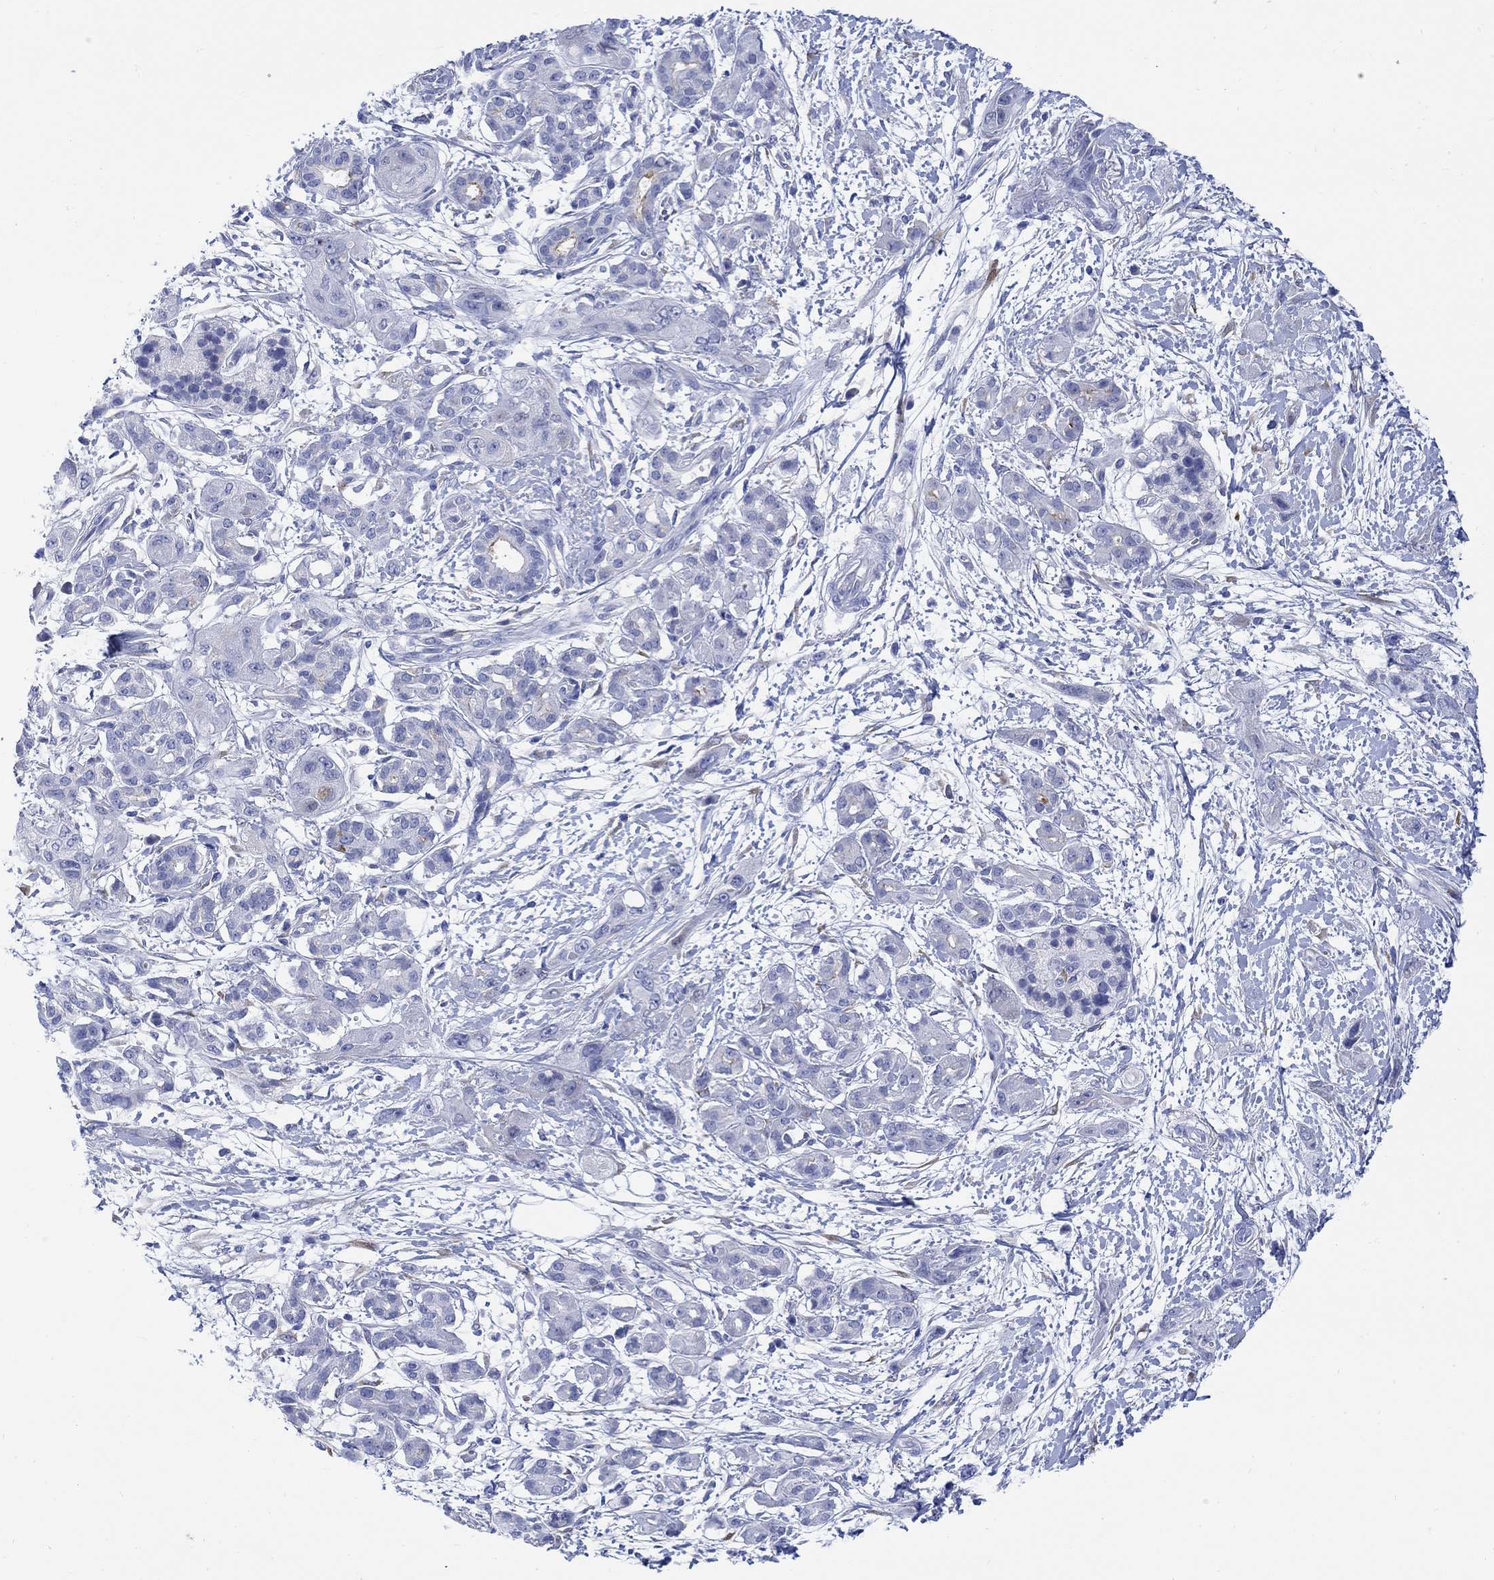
{"staining": {"intensity": "weak", "quantity": "<25%", "location": "cytoplasmic/membranous"}, "tissue": "pancreatic cancer", "cell_type": "Tumor cells", "image_type": "cancer", "snomed": [{"axis": "morphology", "description": "Adenocarcinoma, NOS"}, {"axis": "topography", "description": "Pancreas"}], "caption": "The histopathology image displays no staining of tumor cells in pancreatic cancer (adenocarcinoma).", "gene": "MYL1", "patient": {"sex": "male", "age": 72}}